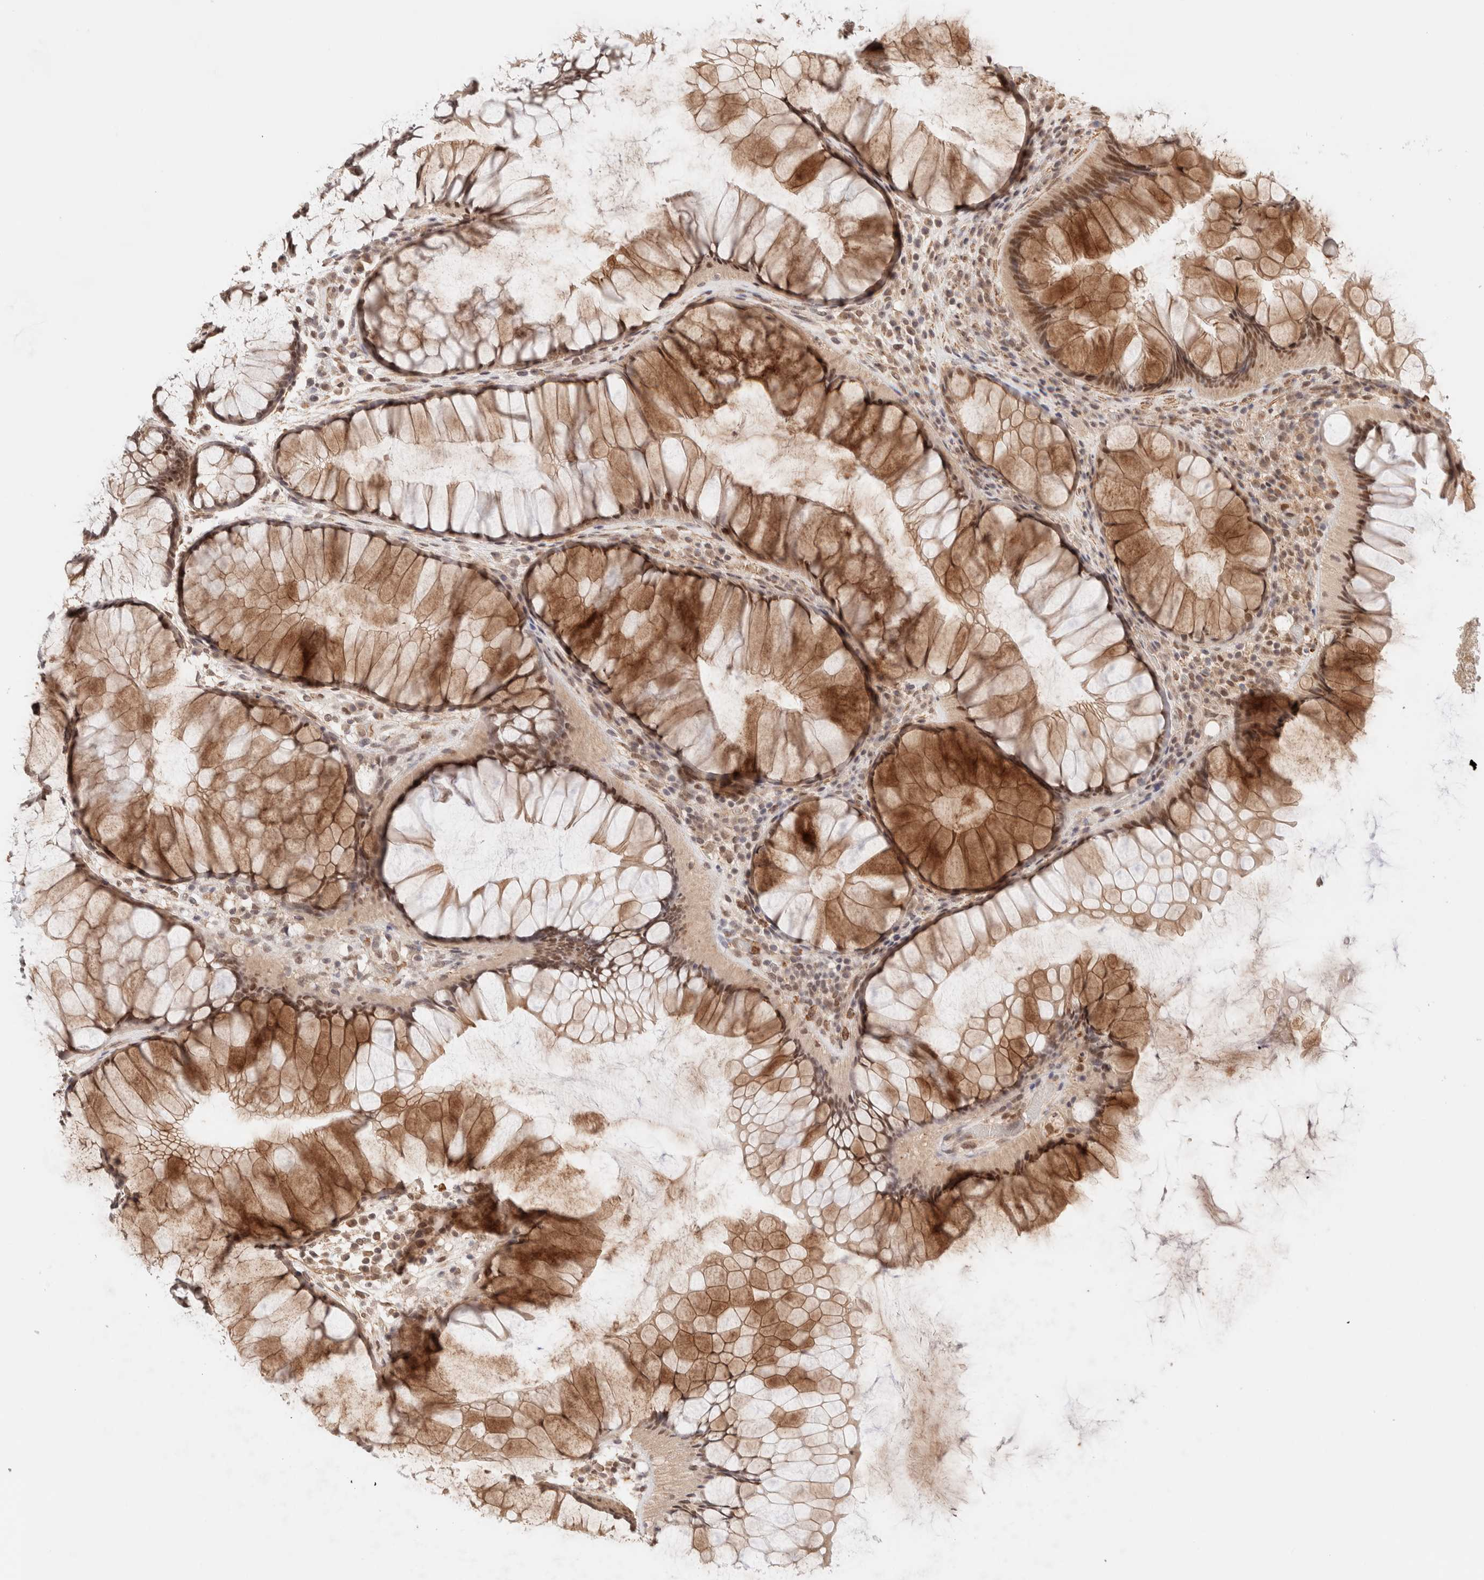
{"staining": {"intensity": "moderate", "quantity": ">75%", "location": "cytoplasmic/membranous,nuclear"}, "tissue": "rectum", "cell_type": "Glandular cells", "image_type": "normal", "snomed": [{"axis": "morphology", "description": "Normal tissue, NOS"}, {"axis": "topography", "description": "Rectum"}], "caption": "Glandular cells display medium levels of moderate cytoplasmic/membranous,nuclear staining in approximately >75% of cells in normal human rectum.", "gene": "BRPF3", "patient": {"sex": "male", "age": 51}}